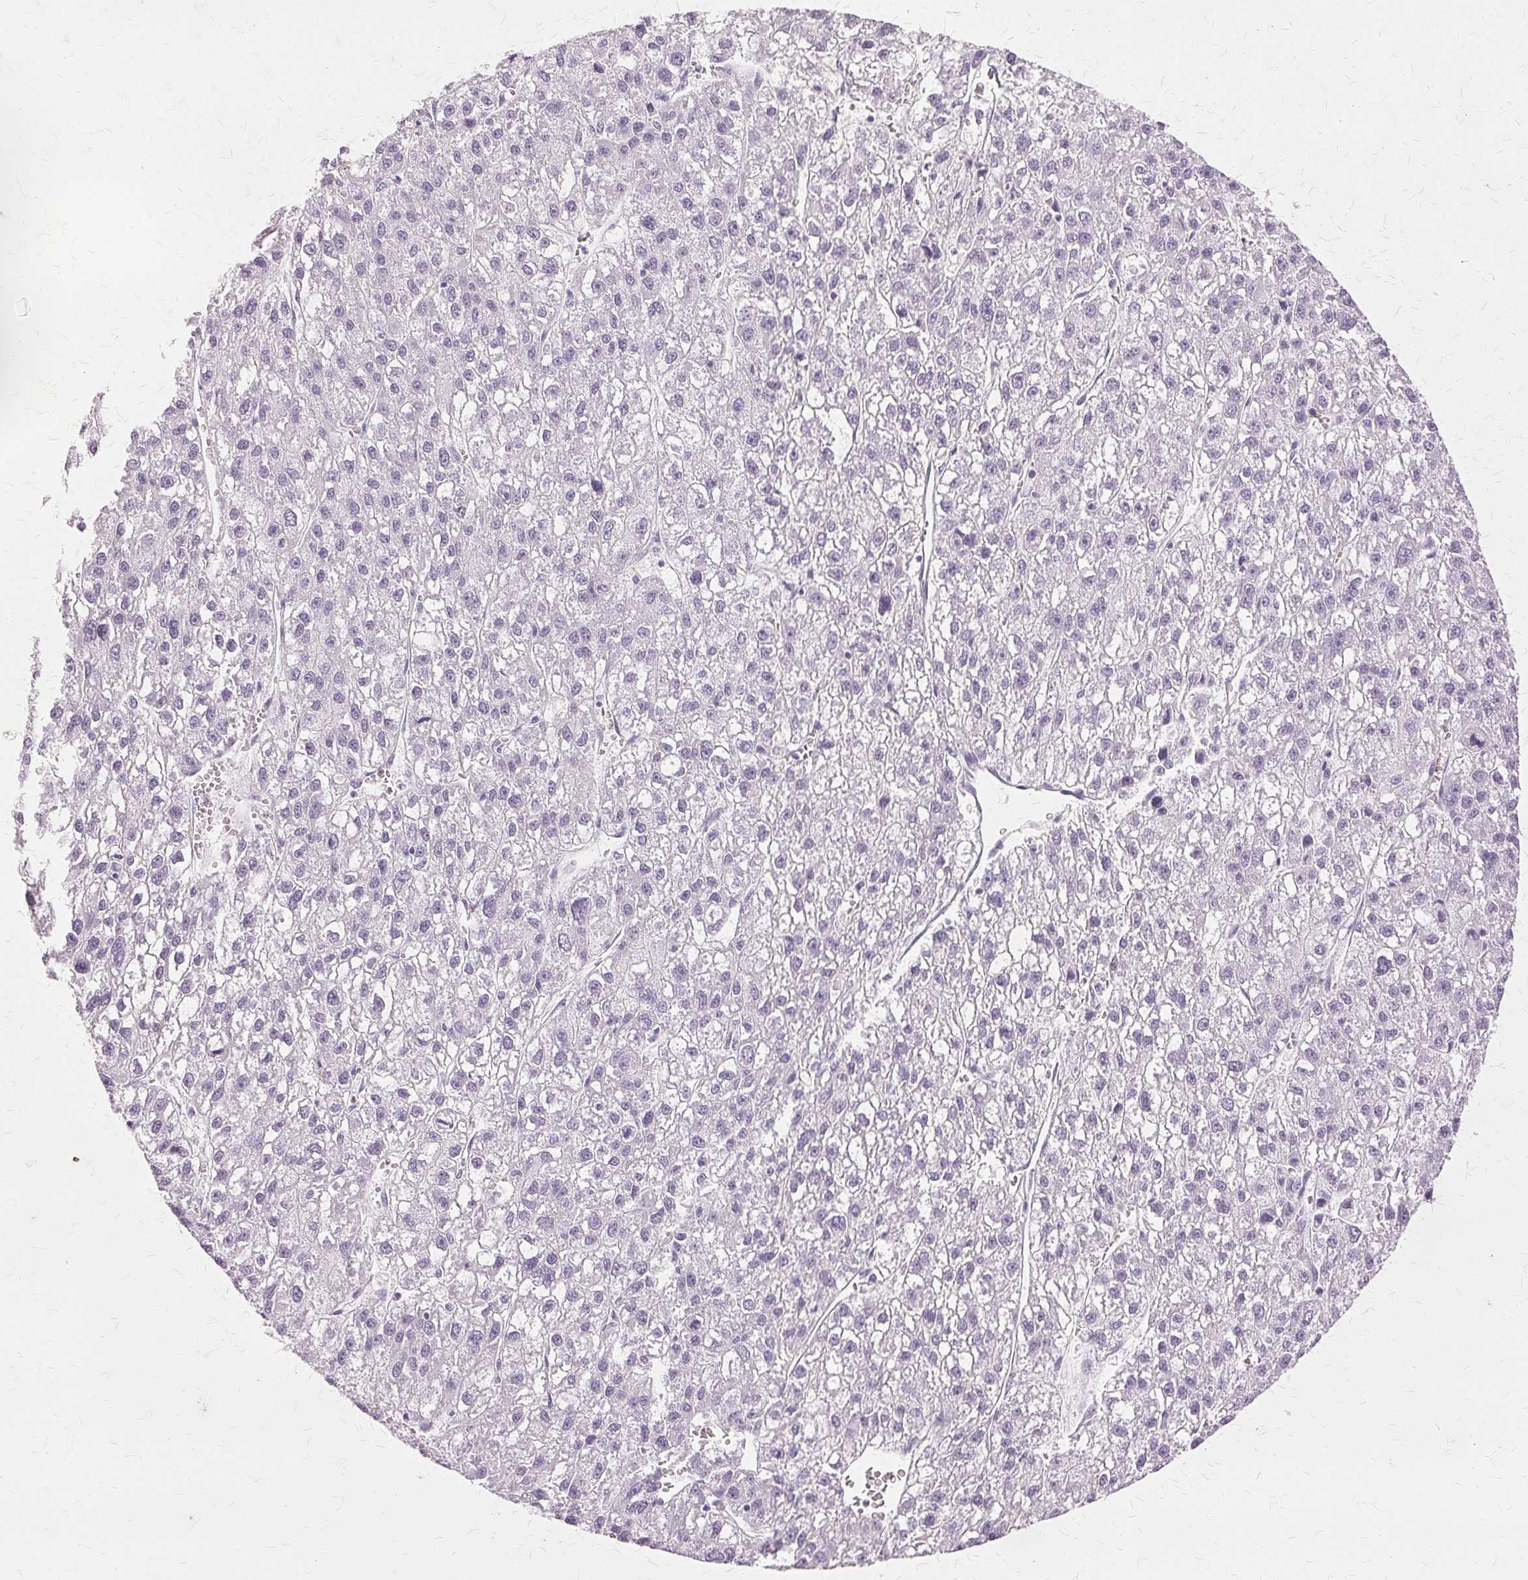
{"staining": {"intensity": "negative", "quantity": "none", "location": "none"}, "tissue": "liver cancer", "cell_type": "Tumor cells", "image_type": "cancer", "snomed": [{"axis": "morphology", "description": "Carcinoma, Hepatocellular, NOS"}, {"axis": "topography", "description": "Liver"}], "caption": "This is an immunohistochemistry histopathology image of human hepatocellular carcinoma (liver). There is no staining in tumor cells.", "gene": "SLC45A3", "patient": {"sex": "female", "age": 70}}